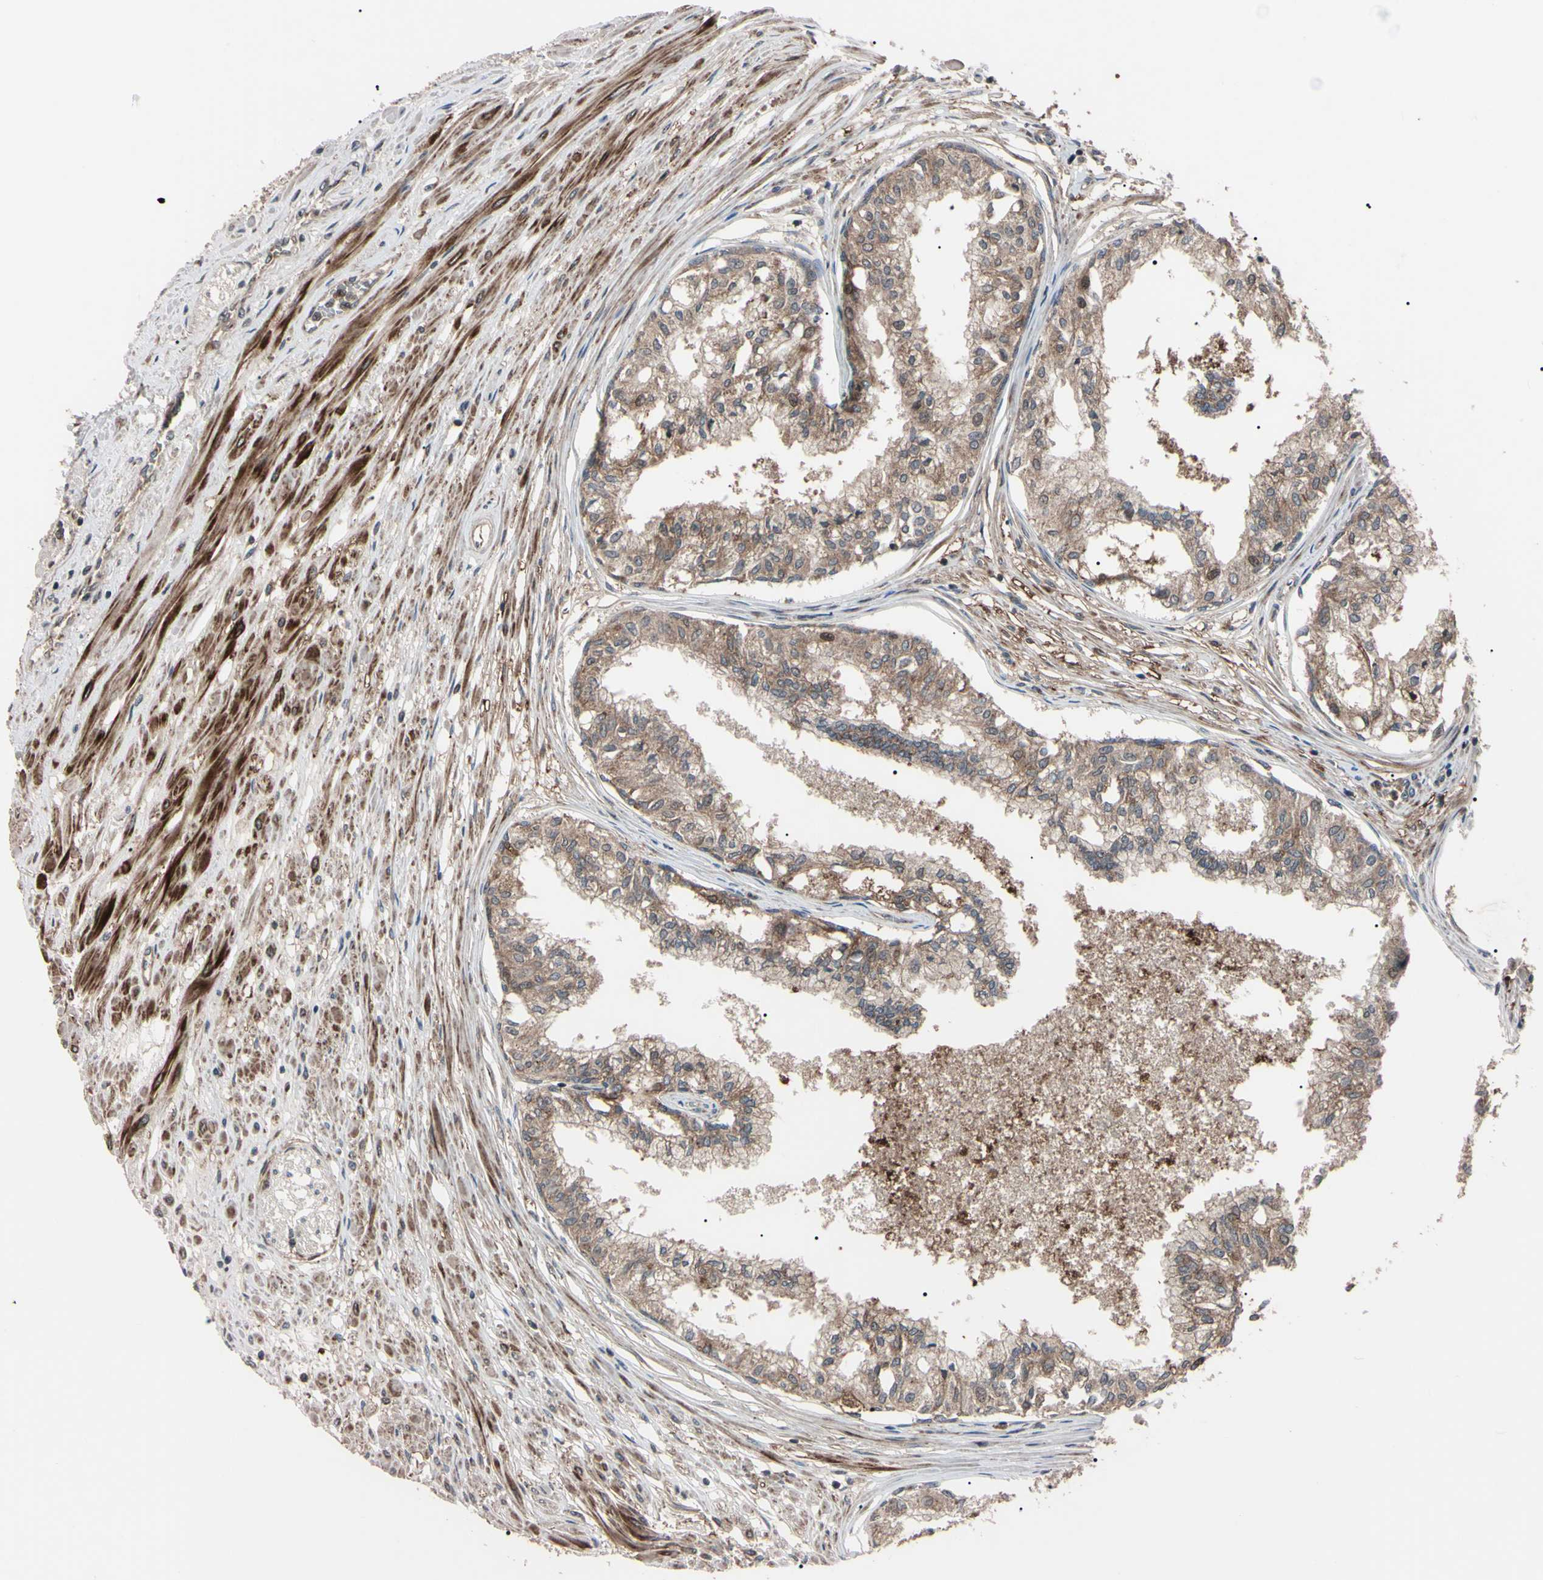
{"staining": {"intensity": "strong", "quantity": ">75%", "location": "cytoplasmic/membranous"}, "tissue": "prostate", "cell_type": "Glandular cells", "image_type": "normal", "snomed": [{"axis": "morphology", "description": "Normal tissue, NOS"}, {"axis": "topography", "description": "Prostate"}, {"axis": "topography", "description": "Seminal veicle"}], "caption": "Glandular cells display high levels of strong cytoplasmic/membranous expression in about >75% of cells in benign human prostate.", "gene": "GUCY1B1", "patient": {"sex": "male", "age": 60}}